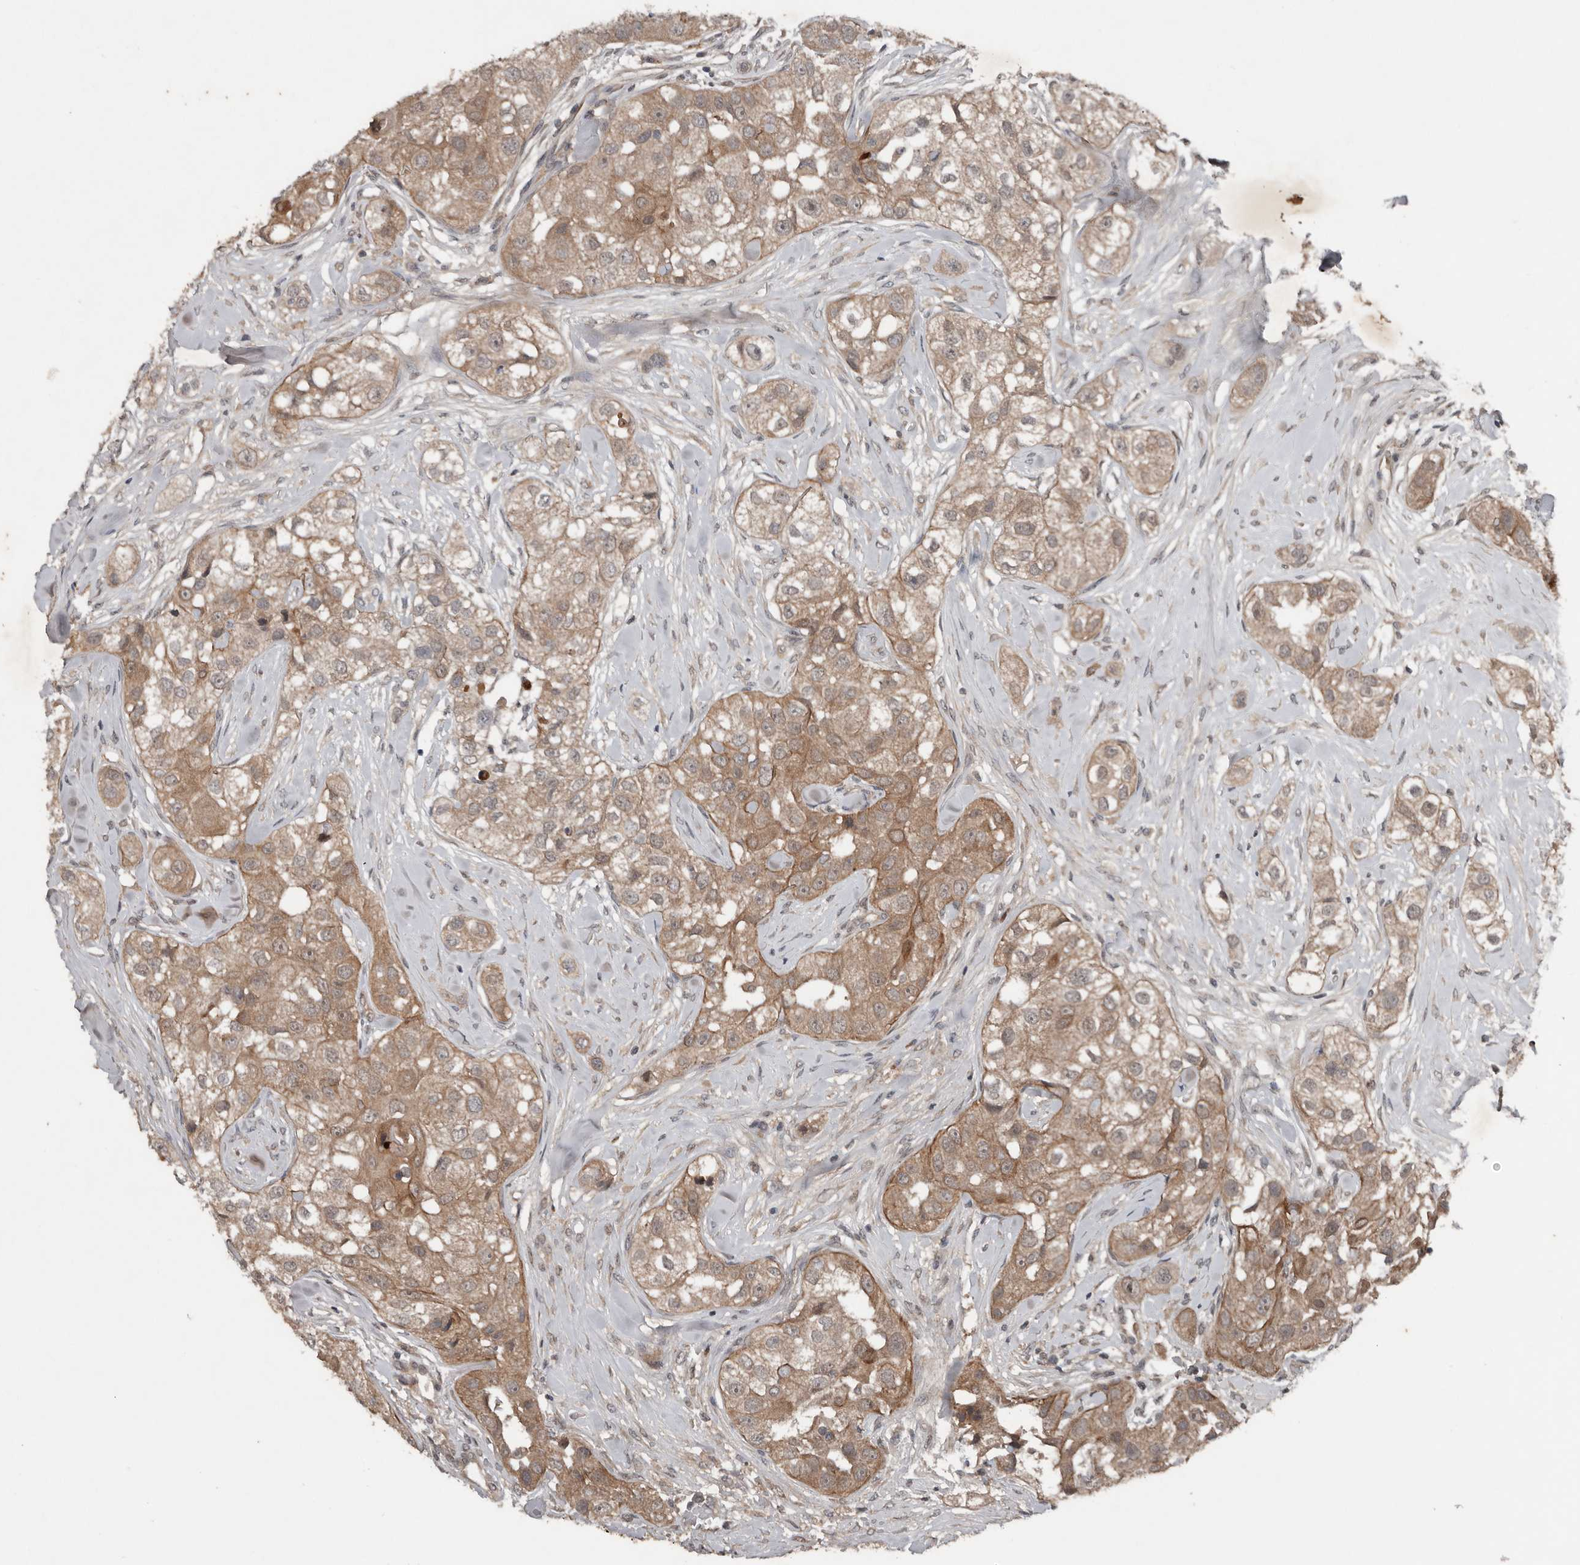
{"staining": {"intensity": "moderate", "quantity": ">75%", "location": "cytoplasmic/membranous"}, "tissue": "head and neck cancer", "cell_type": "Tumor cells", "image_type": "cancer", "snomed": [{"axis": "morphology", "description": "Normal tissue, NOS"}, {"axis": "morphology", "description": "Squamous cell carcinoma, NOS"}, {"axis": "topography", "description": "Skeletal muscle"}, {"axis": "topography", "description": "Head-Neck"}], "caption": "Brown immunohistochemical staining in human head and neck cancer (squamous cell carcinoma) exhibits moderate cytoplasmic/membranous positivity in about >75% of tumor cells. (DAB (3,3'-diaminobenzidine) IHC, brown staining for protein, blue staining for nuclei).", "gene": "DNAJB4", "patient": {"sex": "male", "age": 51}}